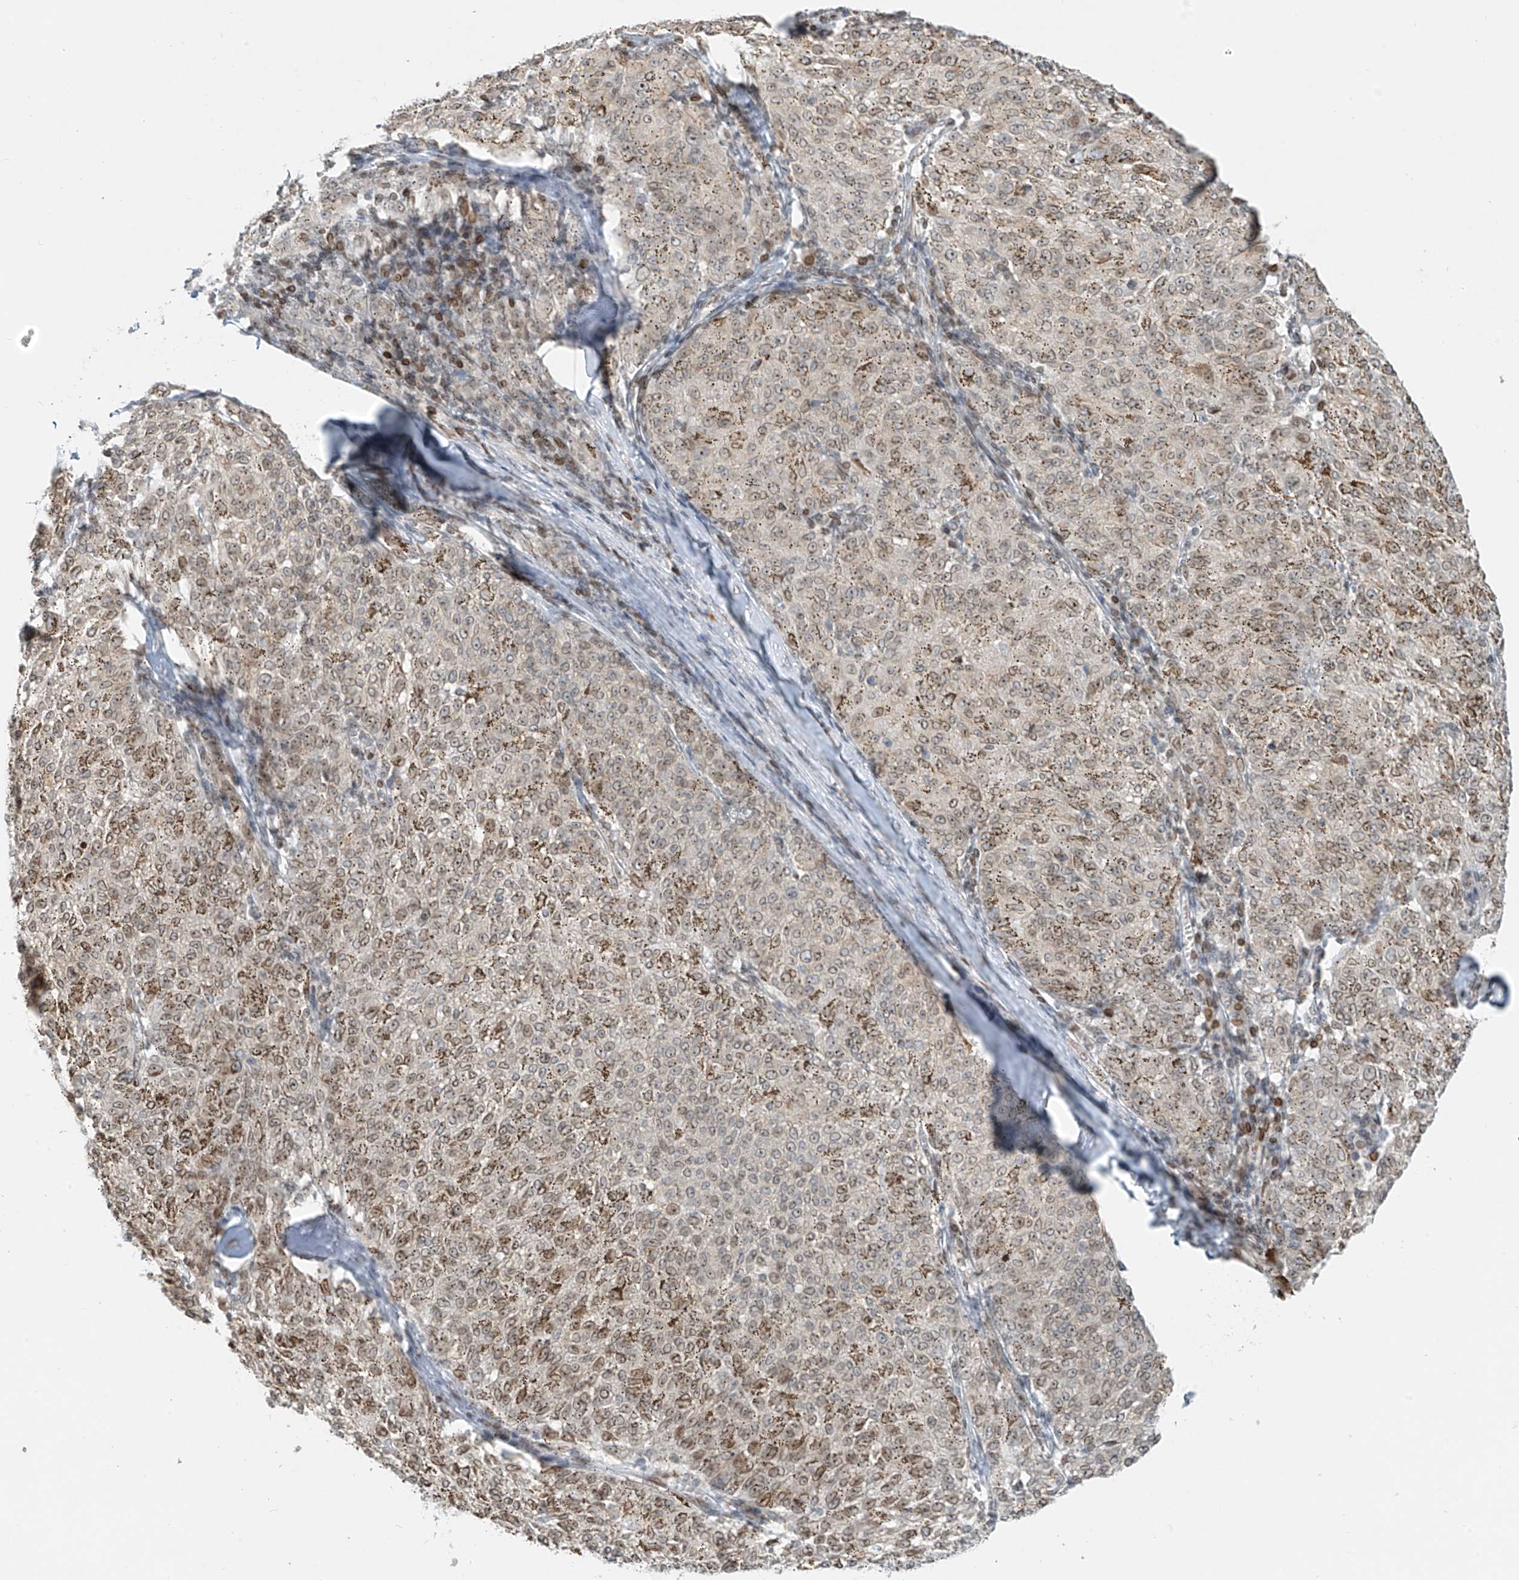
{"staining": {"intensity": "moderate", "quantity": "25%-75%", "location": "cytoplasmic/membranous,nuclear"}, "tissue": "melanoma", "cell_type": "Tumor cells", "image_type": "cancer", "snomed": [{"axis": "morphology", "description": "Malignant melanoma, NOS"}, {"axis": "topography", "description": "Skin"}], "caption": "A histopathology image showing moderate cytoplasmic/membranous and nuclear expression in approximately 25%-75% of tumor cells in malignant melanoma, as visualized by brown immunohistochemical staining.", "gene": "SAMD15", "patient": {"sex": "female", "age": 72}}